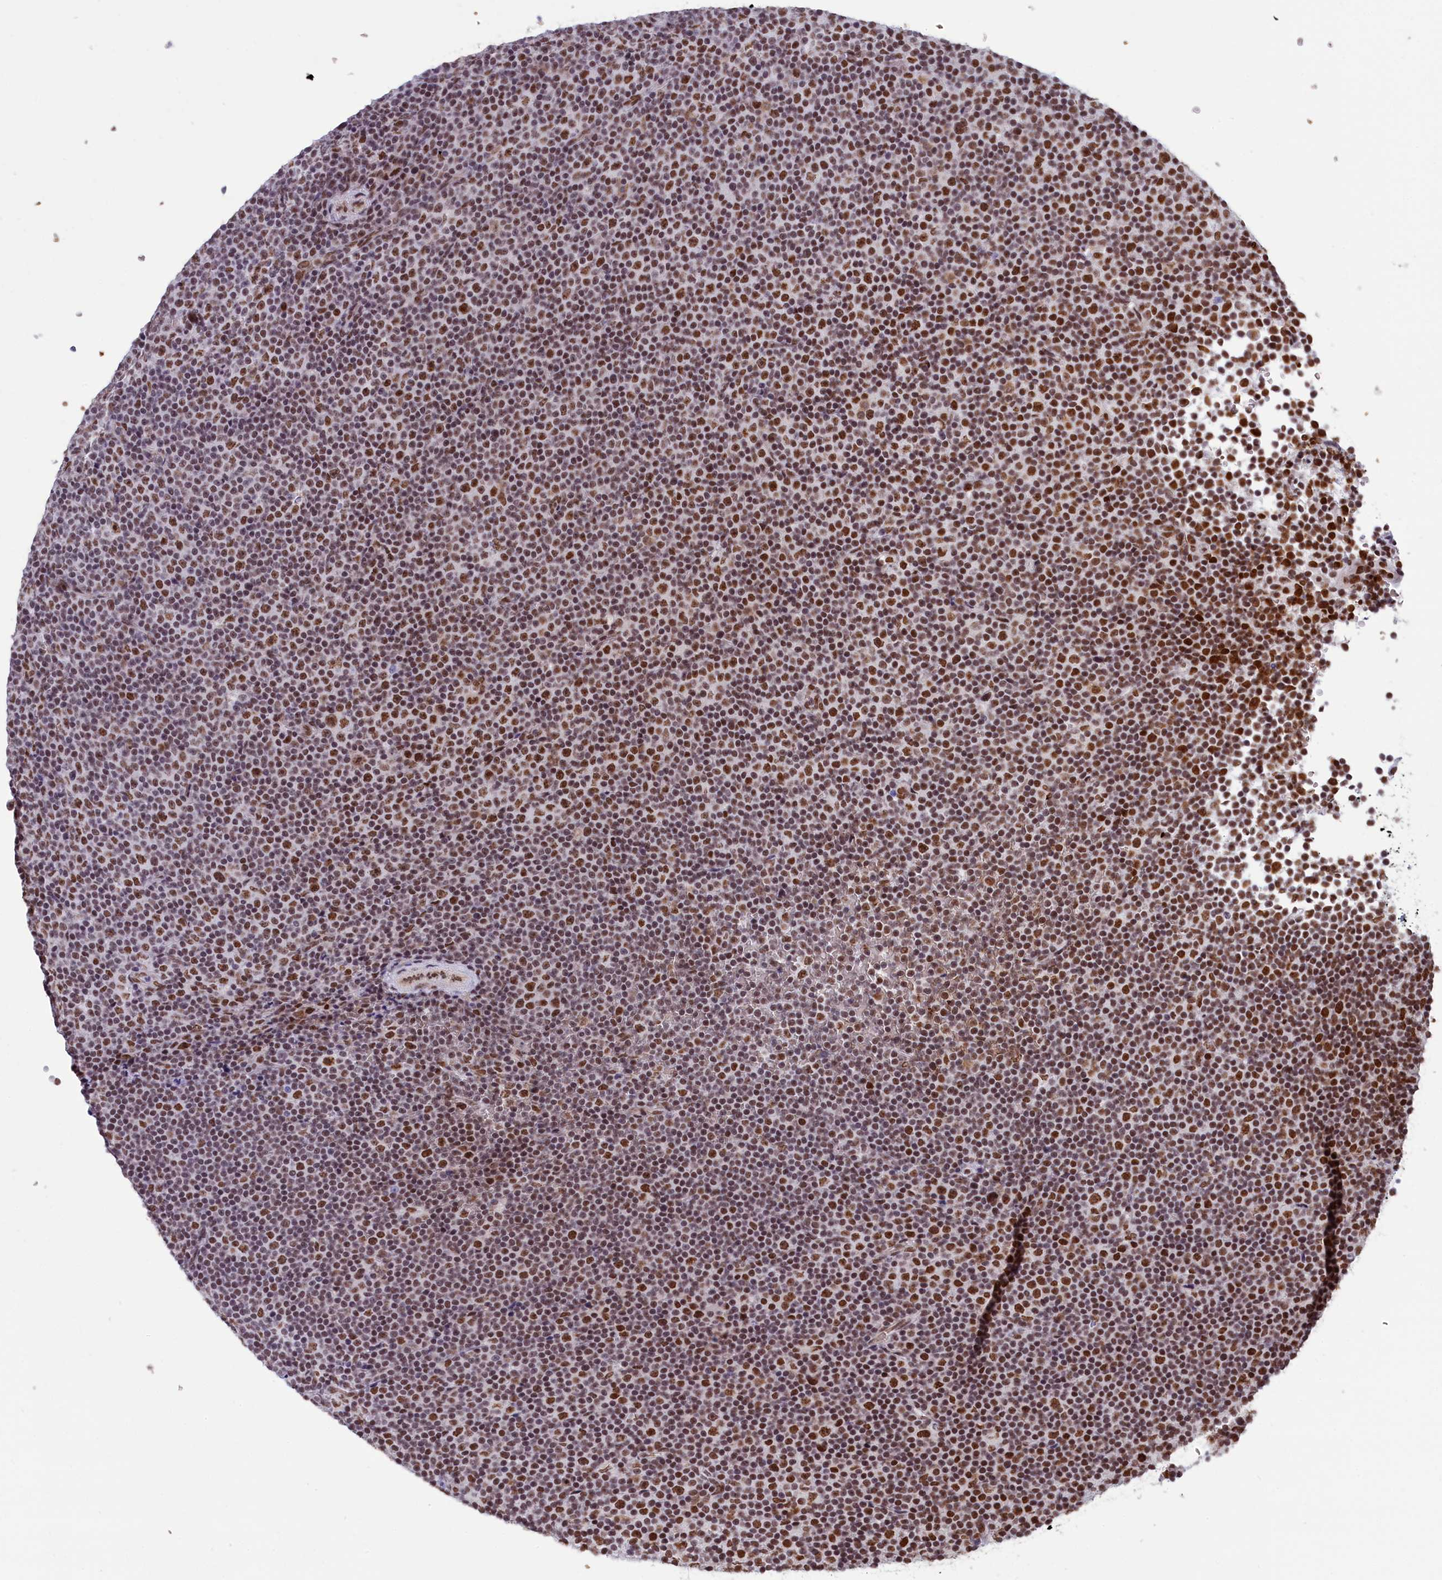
{"staining": {"intensity": "moderate", "quantity": "25%-75%", "location": "nuclear"}, "tissue": "lymphoma", "cell_type": "Tumor cells", "image_type": "cancer", "snomed": [{"axis": "morphology", "description": "Malignant lymphoma, non-Hodgkin's type, Low grade"}, {"axis": "topography", "description": "Lymph node"}], "caption": "Lymphoma stained with a brown dye exhibits moderate nuclear positive staining in about 25%-75% of tumor cells.", "gene": "MPHOSPH8", "patient": {"sex": "female", "age": 67}}